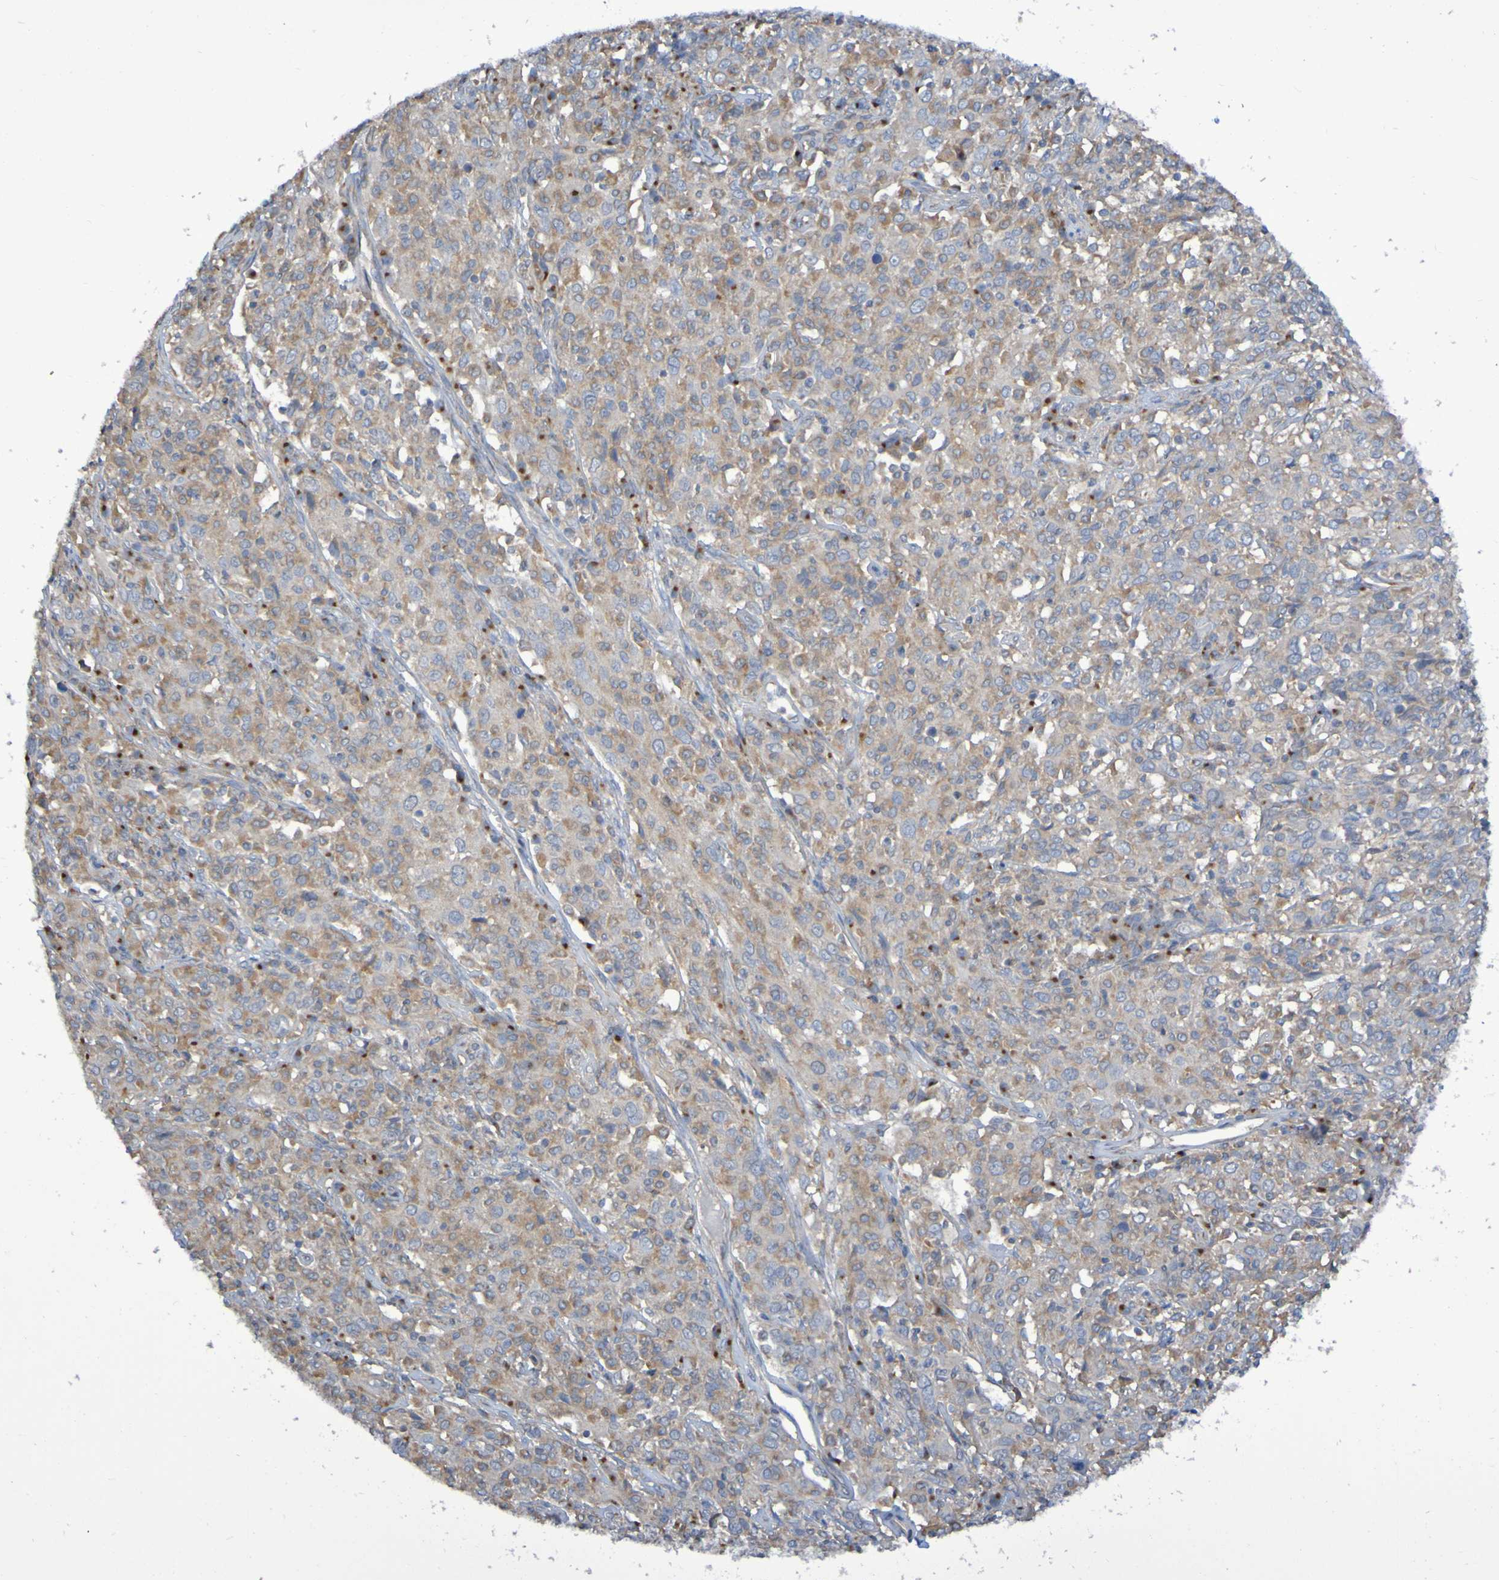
{"staining": {"intensity": "moderate", "quantity": ">75%", "location": "cytoplasmic/membranous"}, "tissue": "cervical cancer", "cell_type": "Tumor cells", "image_type": "cancer", "snomed": [{"axis": "morphology", "description": "Squamous cell carcinoma, NOS"}, {"axis": "topography", "description": "Cervix"}], "caption": "Cervical cancer was stained to show a protein in brown. There is medium levels of moderate cytoplasmic/membranous positivity in about >75% of tumor cells. The protein of interest is shown in brown color, while the nuclei are stained blue.", "gene": "LMBRD2", "patient": {"sex": "female", "age": 46}}